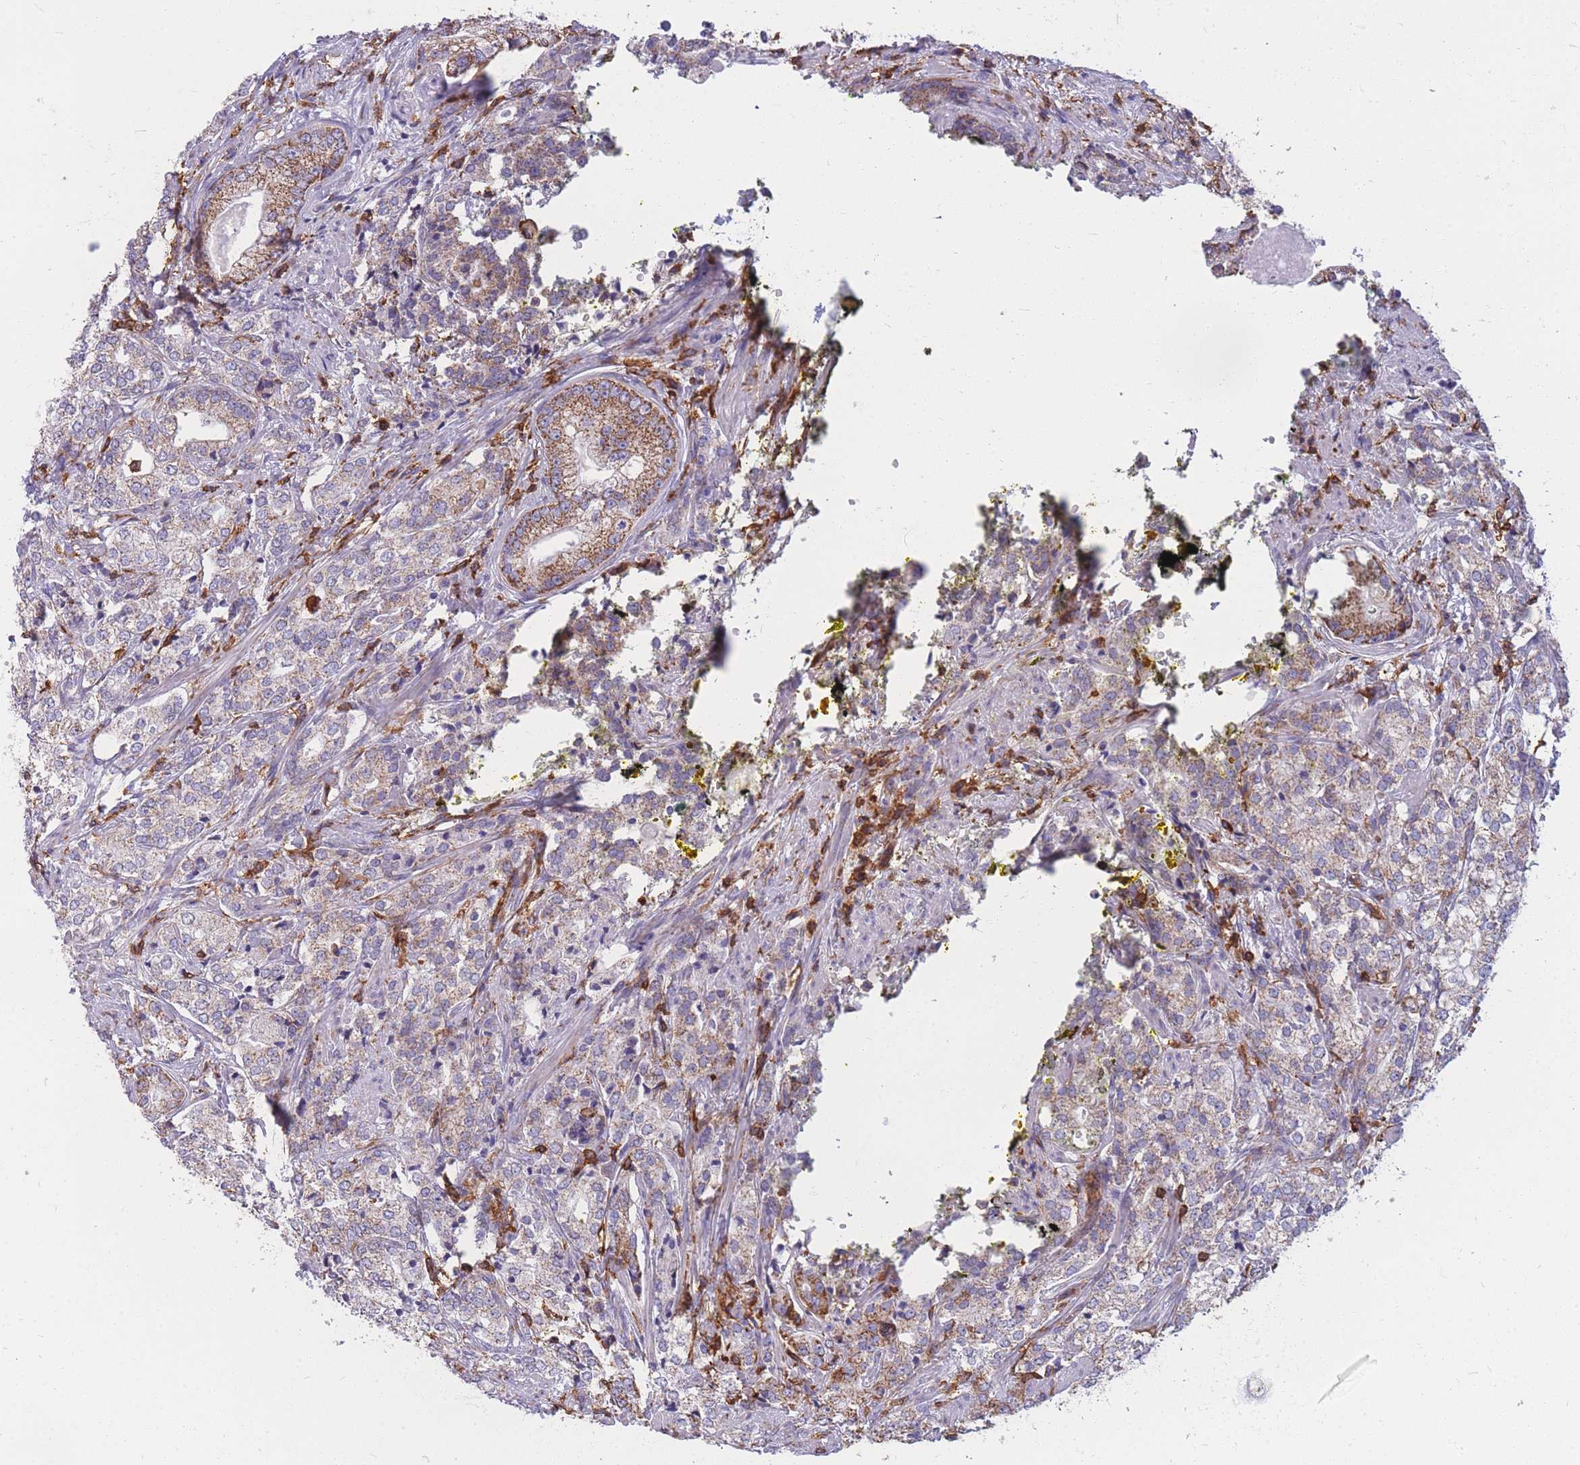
{"staining": {"intensity": "moderate", "quantity": "<25%", "location": "cytoplasmic/membranous"}, "tissue": "prostate cancer", "cell_type": "Tumor cells", "image_type": "cancer", "snomed": [{"axis": "morphology", "description": "Adenocarcinoma, High grade"}, {"axis": "topography", "description": "Prostate"}], "caption": "A photomicrograph of prostate cancer (adenocarcinoma (high-grade)) stained for a protein displays moderate cytoplasmic/membranous brown staining in tumor cells.", "gene": "MRPL54", "patient": {"sex": "male", "age": 69}}